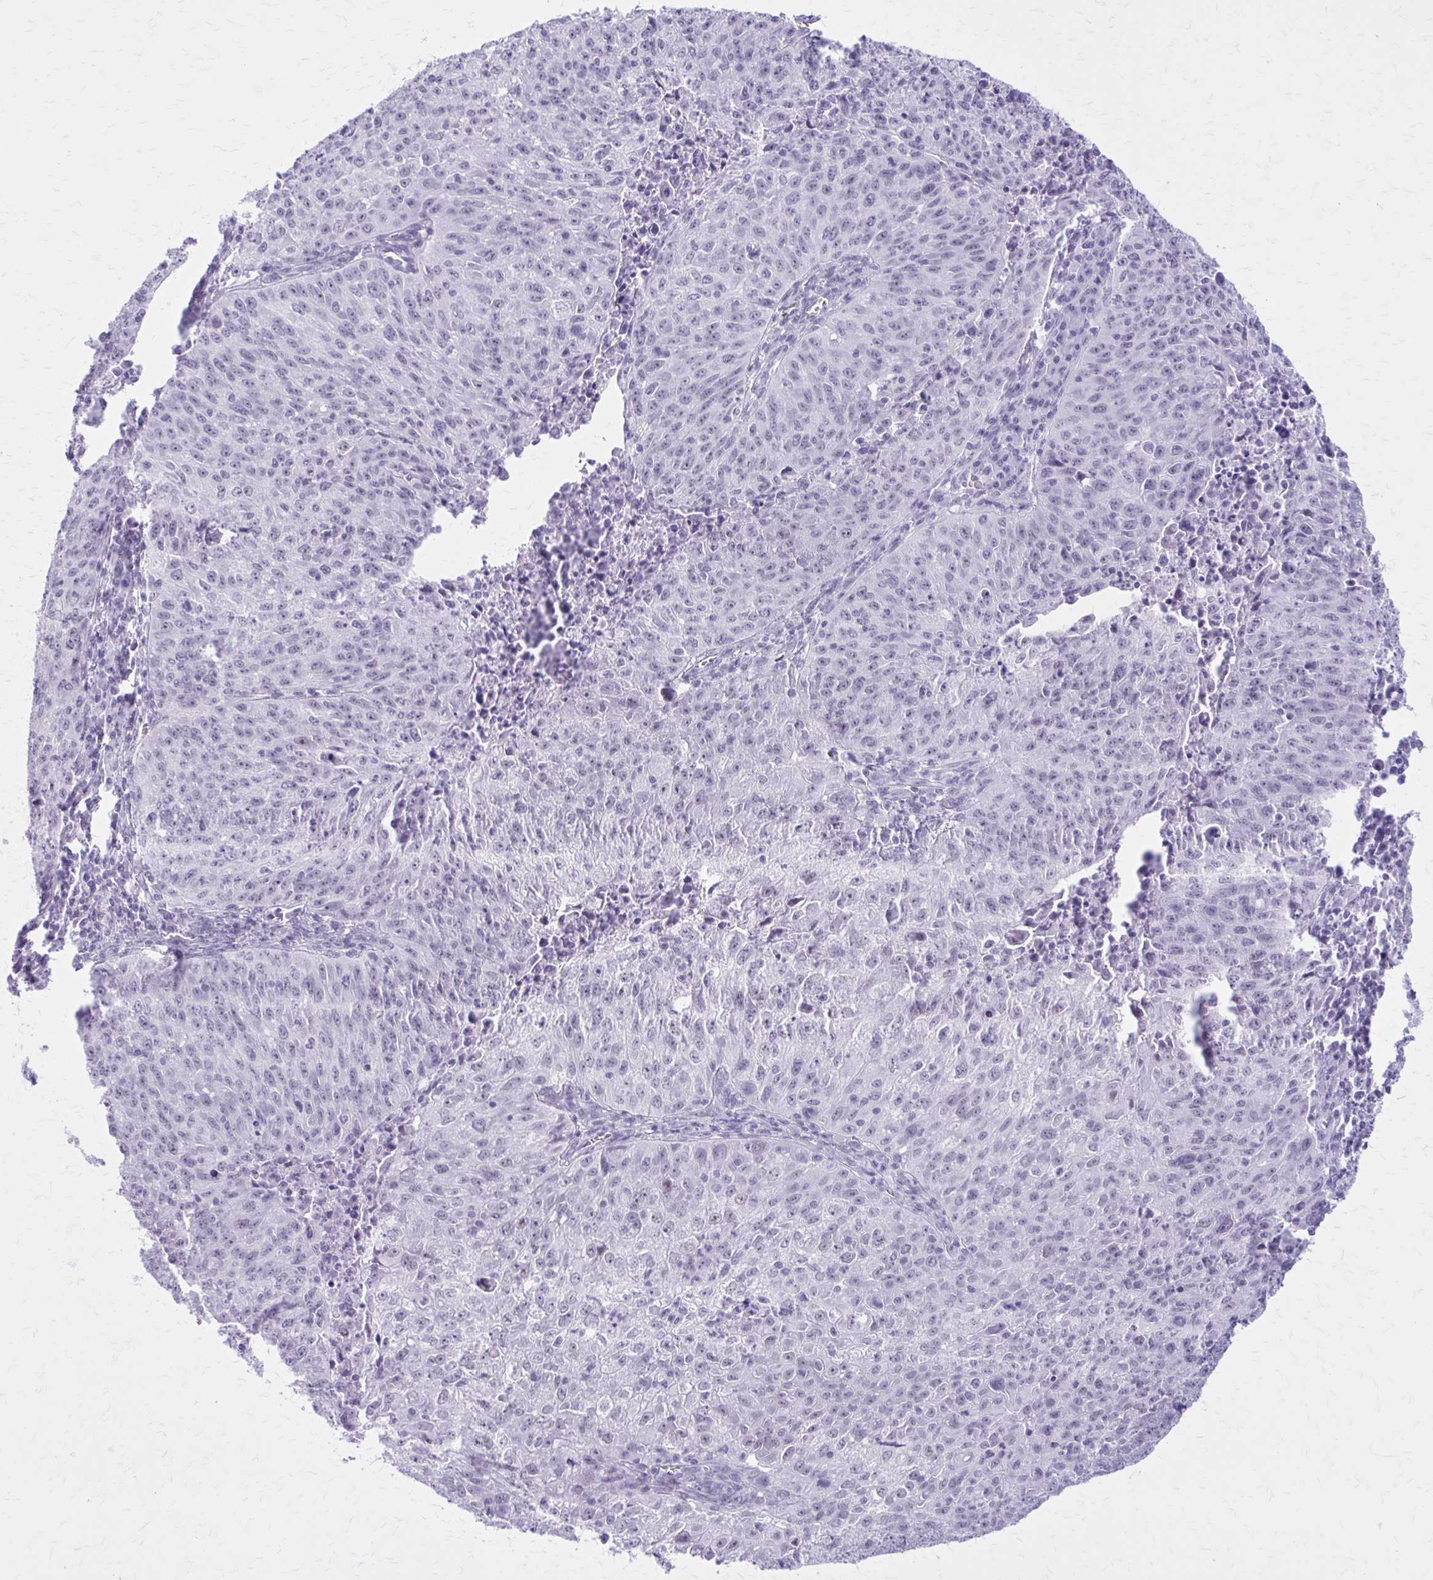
{"staining": {"intensity": "negative", "quantity": "none", "location": "none"}, "tissue": "lung cancer", "cell_type": "Tumor cells", "image_type": "cancer", "snomed": [{"axis": "morphology", "description": "Squamous cell carcinoma, NOS"}, {"axis": "morphology", "description": "Squamous cell carcinoma, metastatic, NOS"}, {"axis": "topography", "description": "Bronchus"}, {"axis": "topography", "description": "Lung"}], "caption": "The micrograph reveals no staining of tumor cells in lung metastatic squamous cell carcinoma.", "gene": "GAD1", "patient": {"sex": "male", "age": 62}}